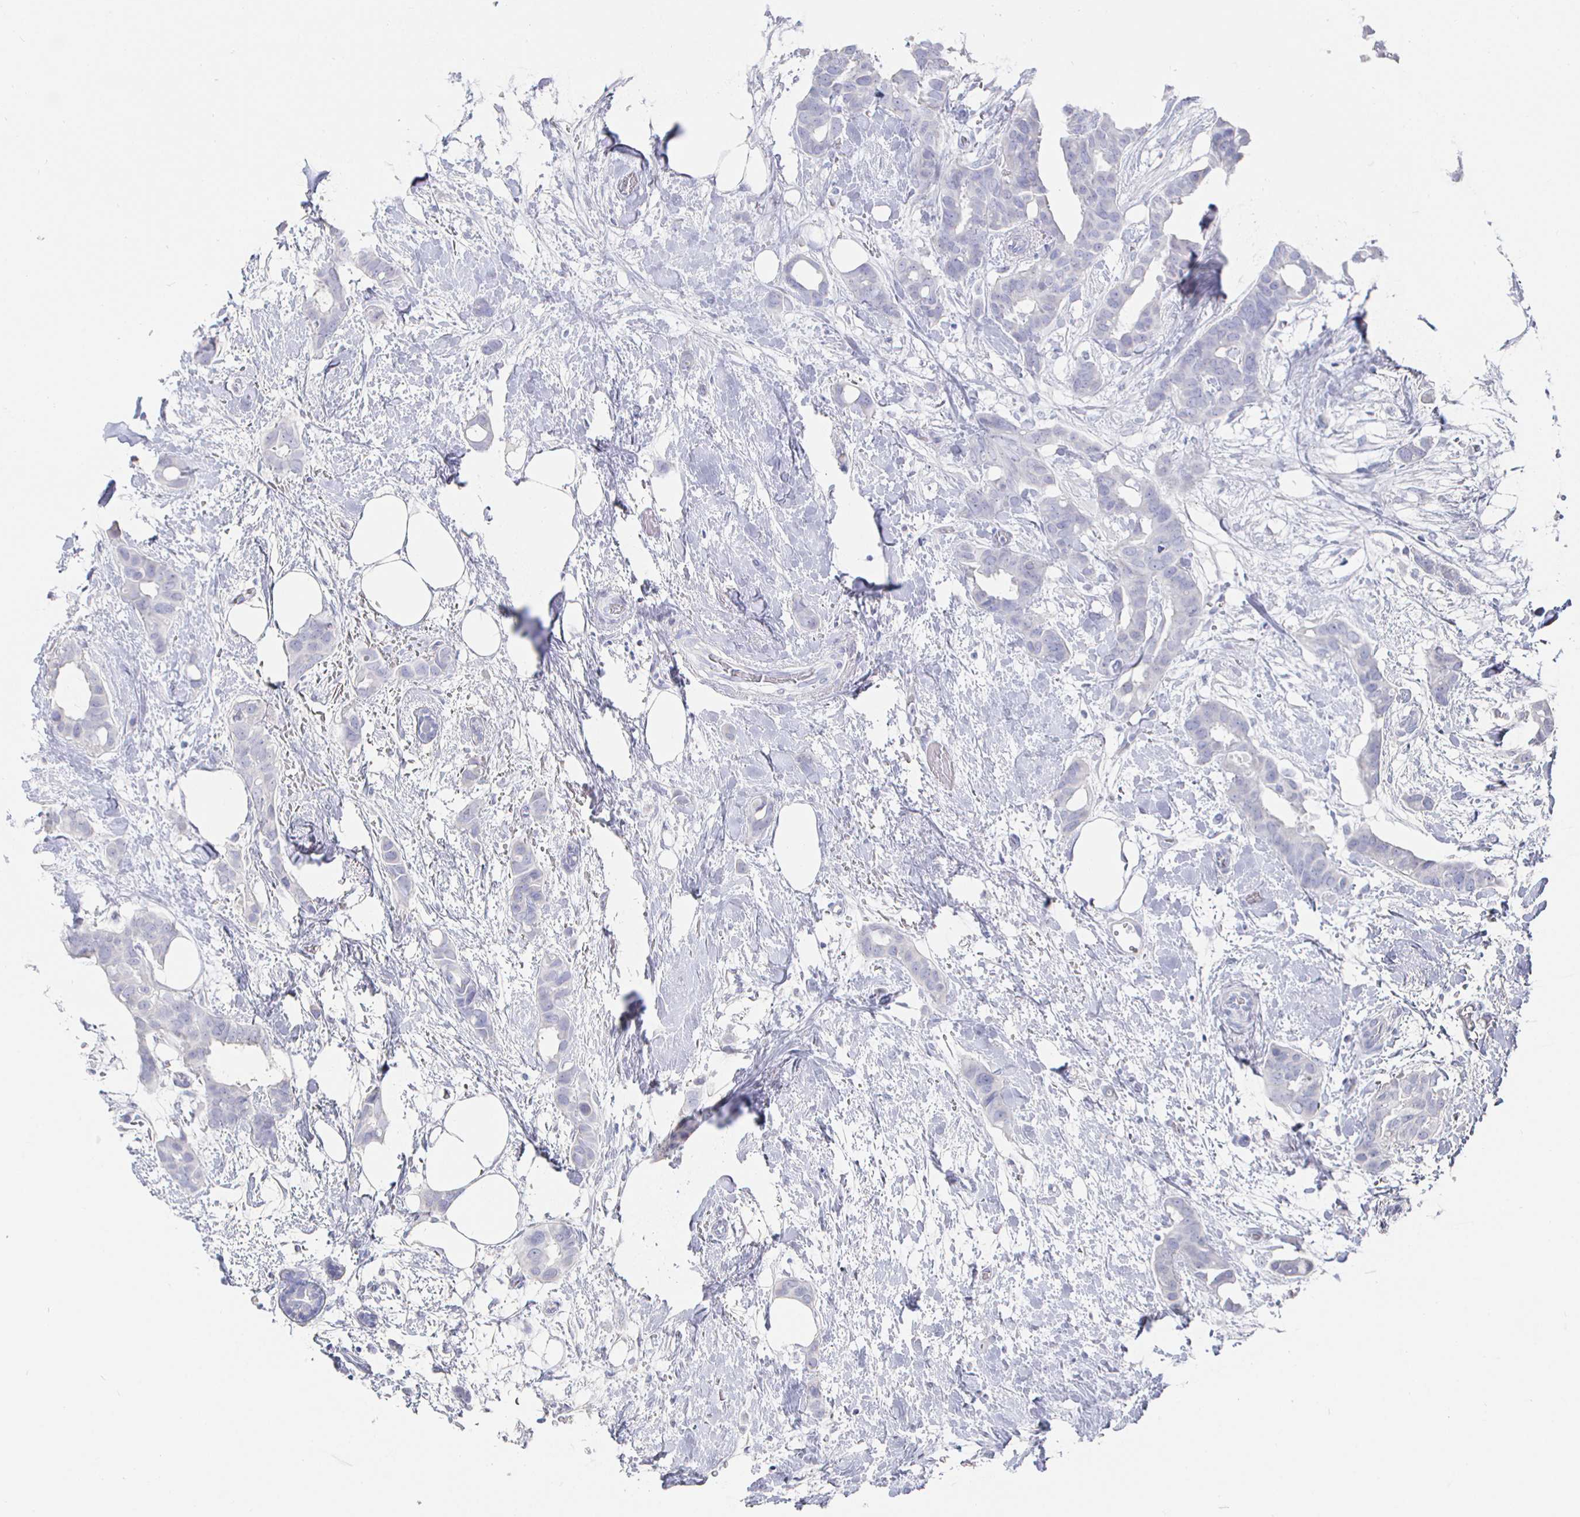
{"staining": {"intensity": "negative", "quantity": "none", "location": "none"}, "tissue": "breast cancer", "cell_type": "Tumor cells", "image_type": "cancer", "snomed": [{"axis": "morphology", "description": "Duct carcinoma"}, {"axis": "topography", "description": "Breast"}], "caption": "Image shows no protein staining in tumor cells of breast infiltrating ductal carcinoma tissue. The staining was performed using DAB (3,3'-diaminobenzidine) to visualize the protein expression in brown, while the nuclei were stained in blue with hematoxylin (Magnification: 20x).", "gene": "CLCA1", "patient": {"sex": "female", "age": 62}}